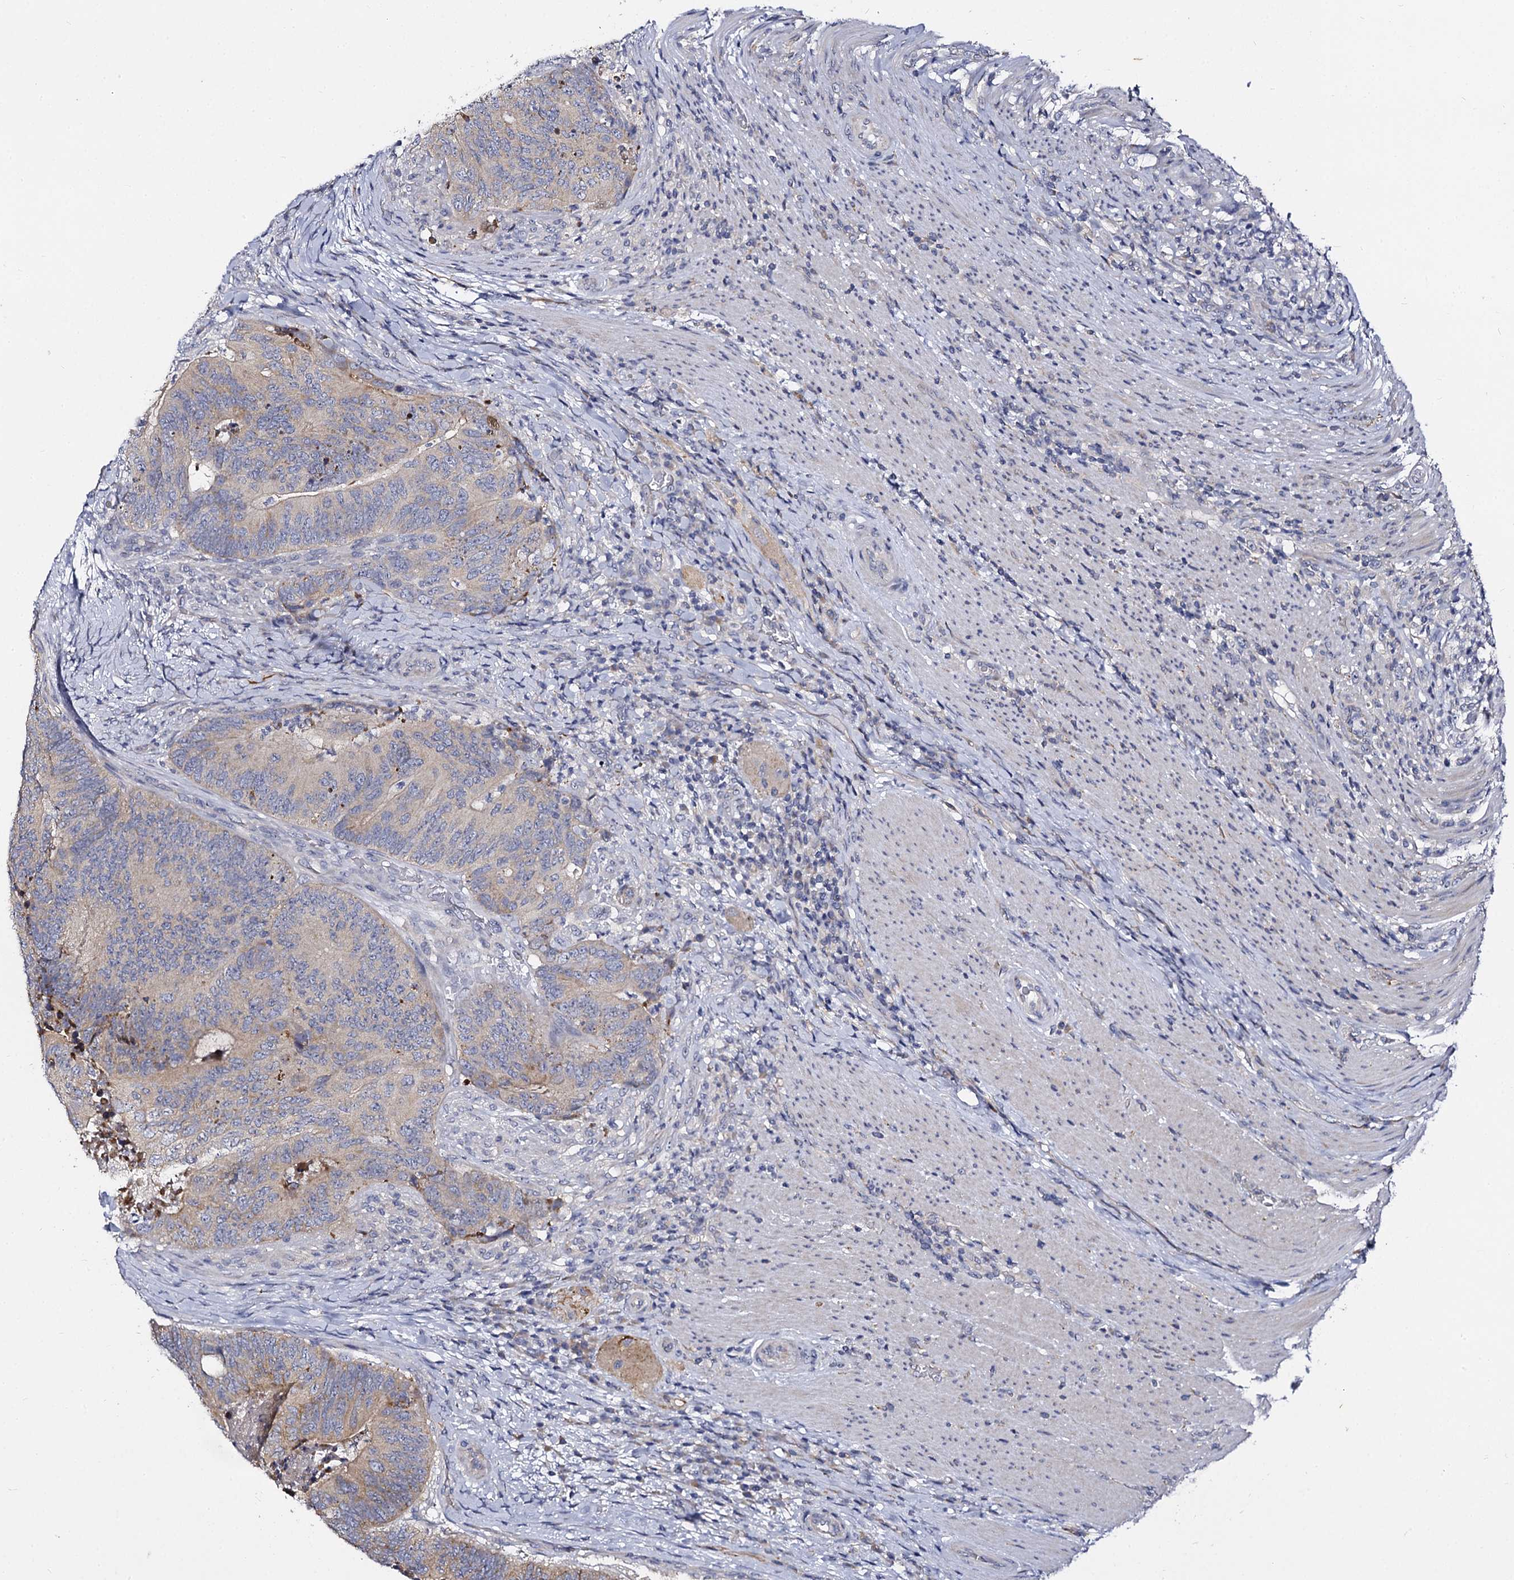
{"staining": {"intensity": "weak", "quantity": "25%-75%", "location": "cytoplasmic/membranous"}, "tissue": "colorectal cancer", "cell_type": "Tumor cells", "image_type": "cancer", "snomed": [{"axis": "morphology", "description": "Adenocarcinoma, NOS"}, {"axis": "topography", "description": "Colon"}], "caption": "High-power microscopy captured an IHC image of adenocarcinoma (colorectal), revealing weak cytoplasmic/membranous staining in about 25%-75% of tumor cells.", "gene": "PANX2", "patient": {"sex": "female", "age": 67}}